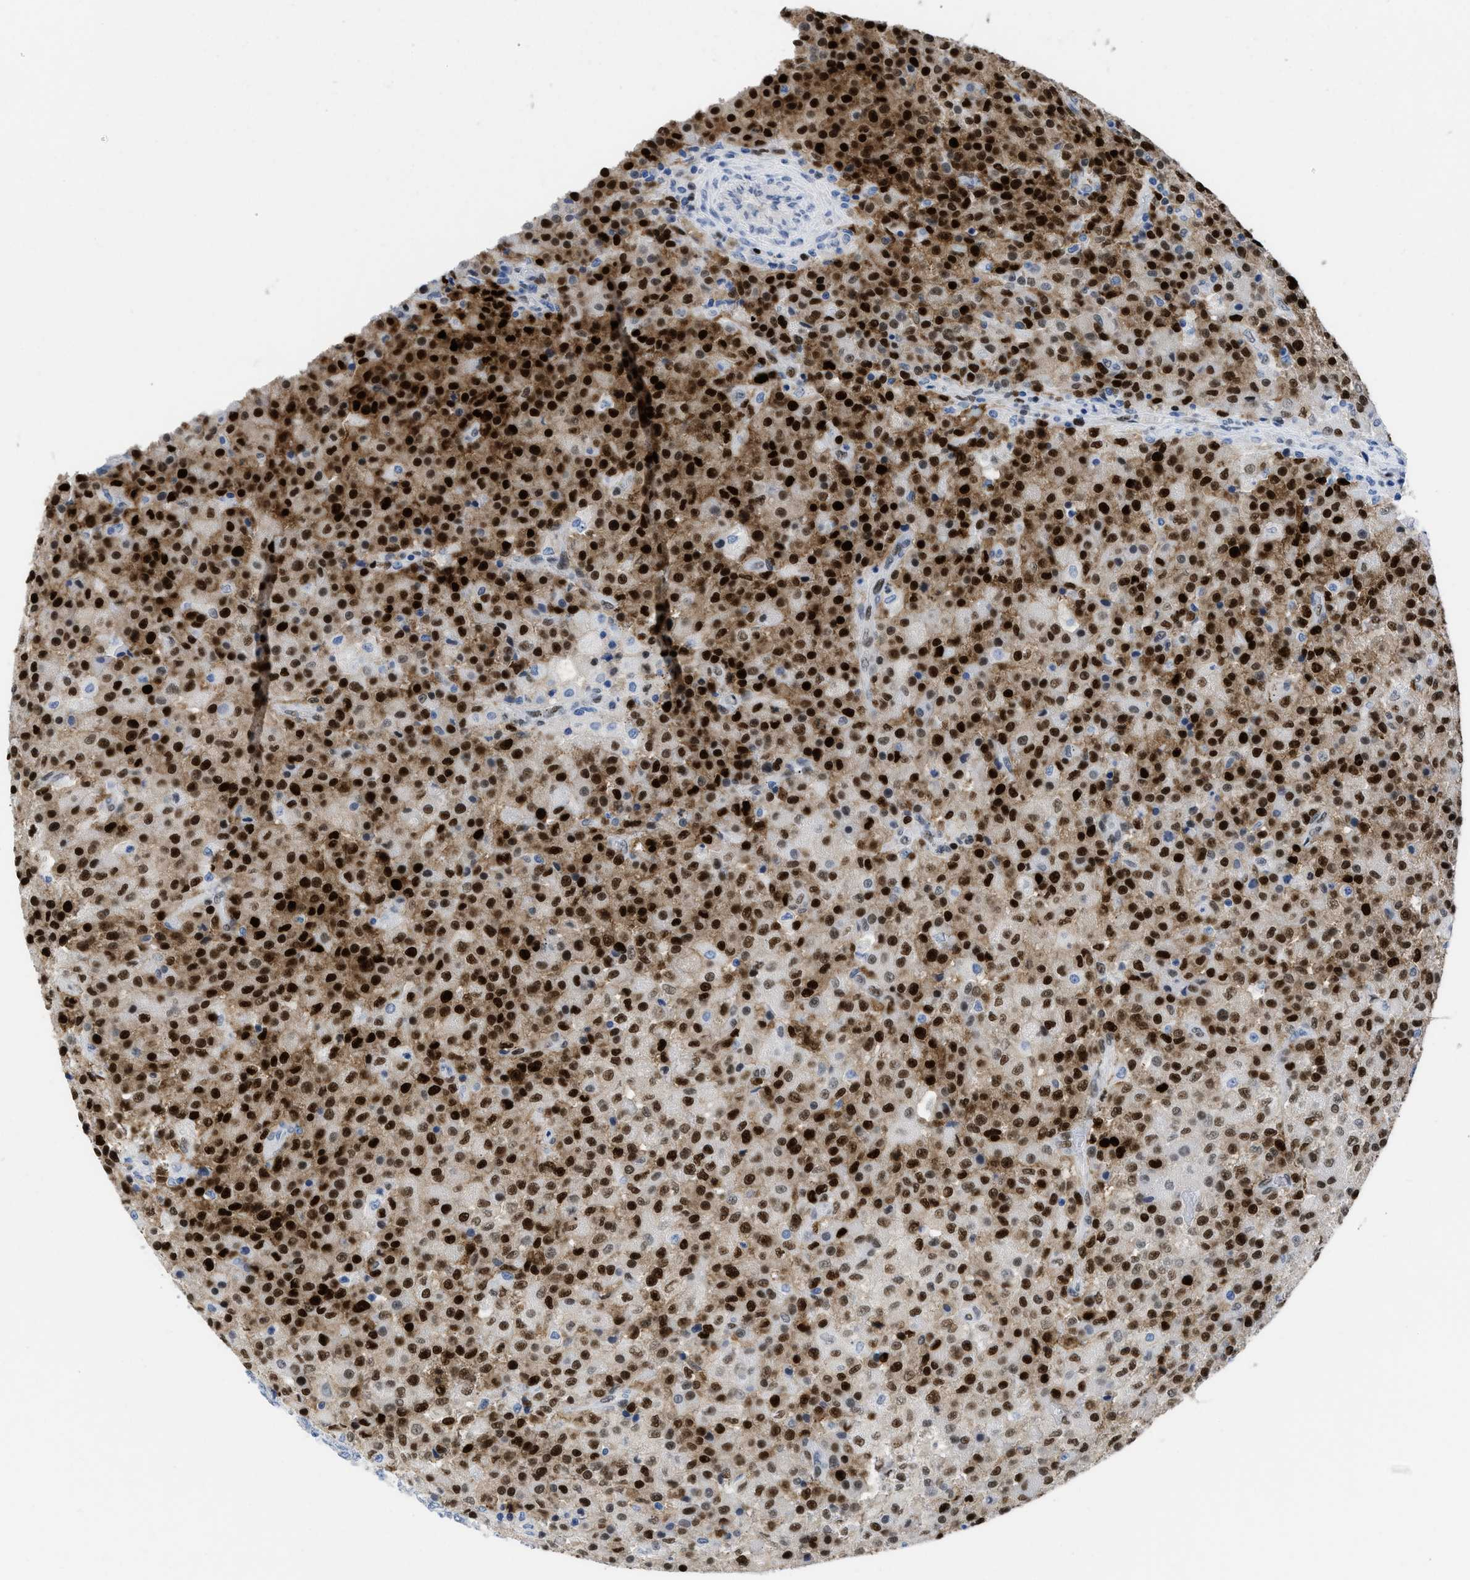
{"staining": {"intensity": "strong", "quantity": ">75%", "location": "nuclear"}, "tissue": "testis cancer", "cell_type": "Tumor cells", "image_type": "cancer", "snomed": [{"axis": "morphology", "description": "Seminoma, NOS"}, {"axis": "topography", "description": "Testis"}], "caption": "Testis seminoma stained with a brown dye displays strong nuclear positive positivity in approximately >75% of tumor cells.", "gene": "LEF1", "patient": {"sex": "male", "age": 59}}